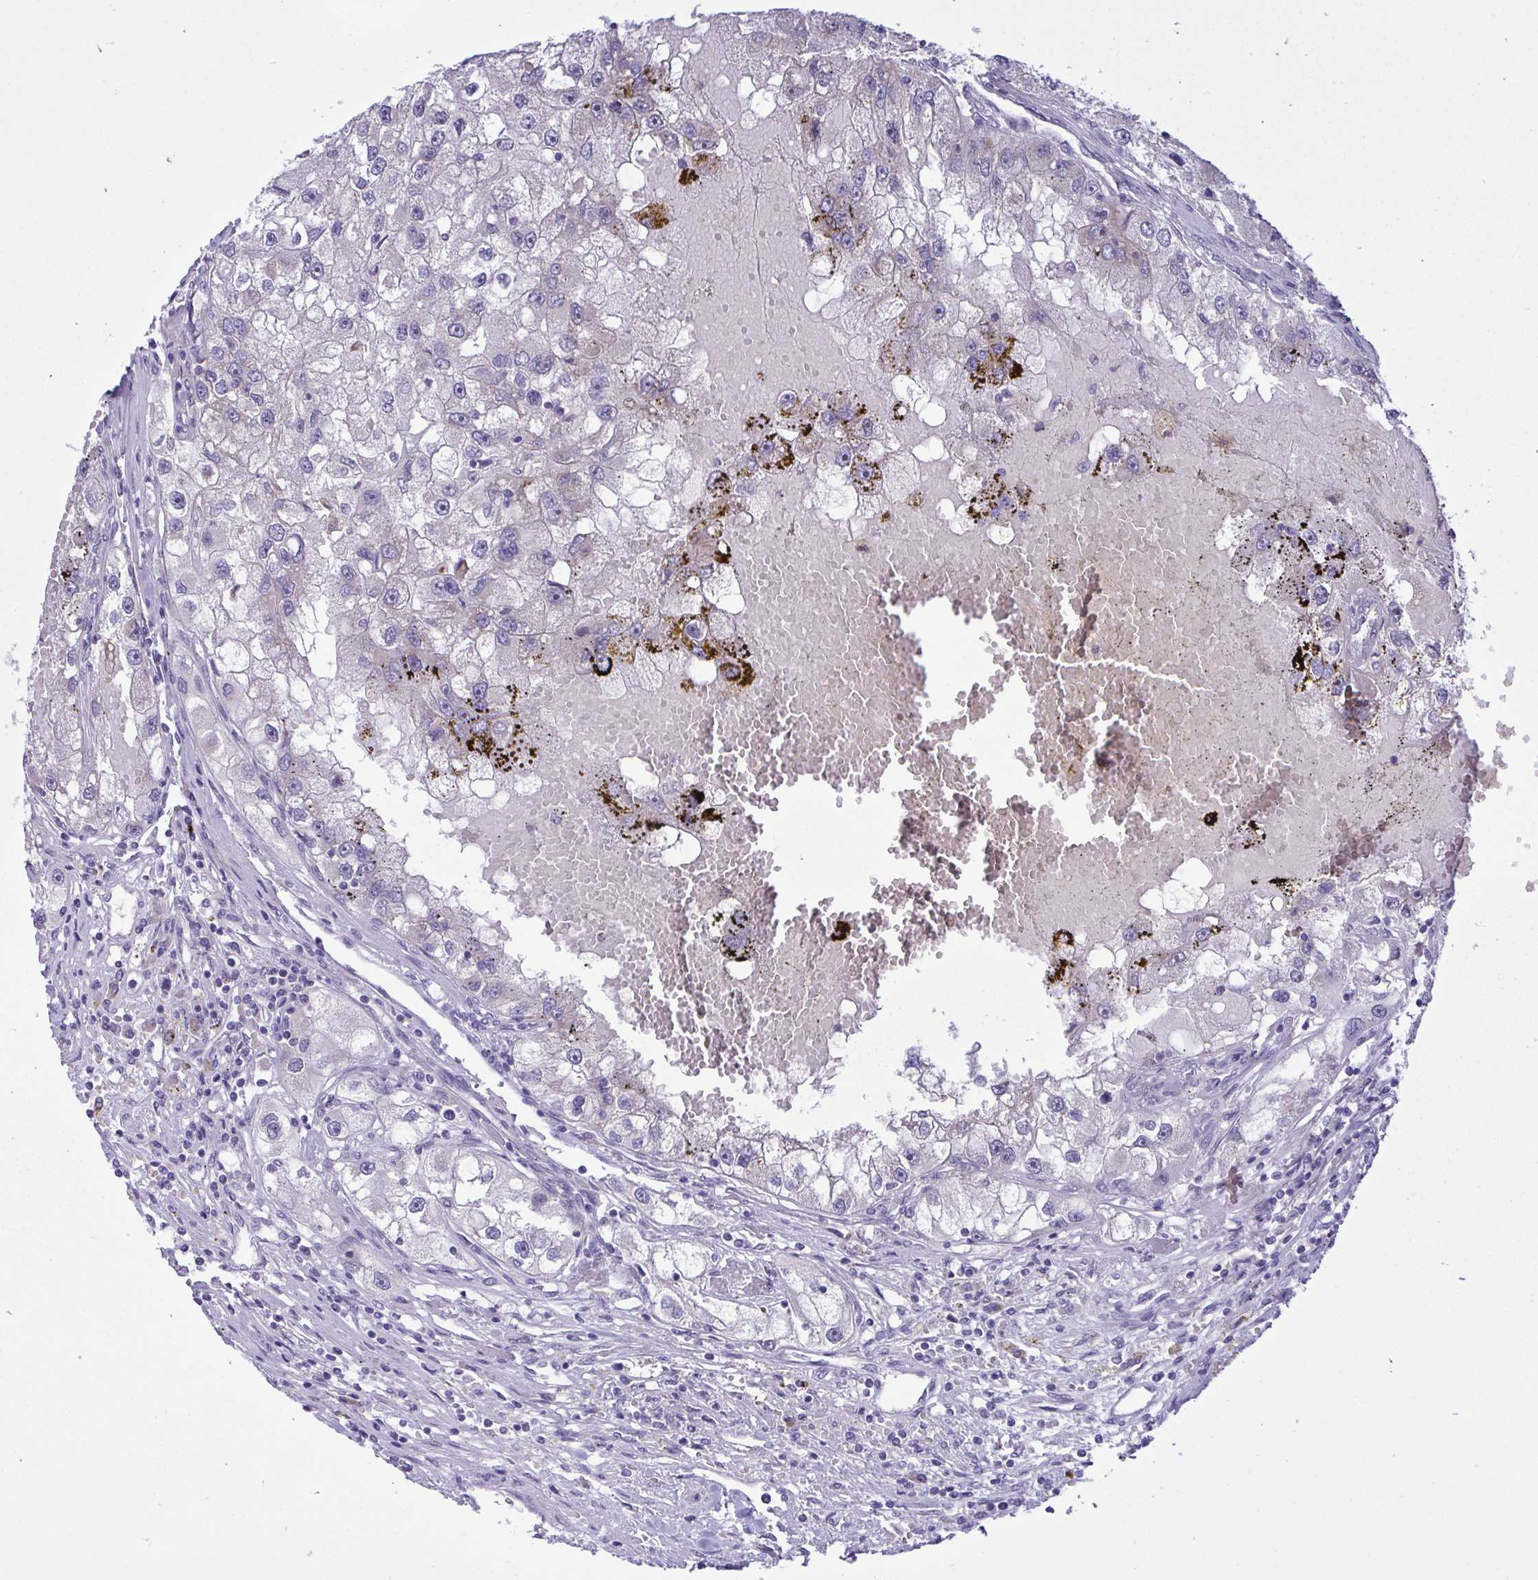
{"staining": {"intensity": "negative", "quantity": "none", "location": "none"}, "tissue": "renal cancer", "cell_type": "Tumor cells", "image_type": "cancer", "snomed": [{"axis": "morphology", "description": "Adenocarcinoma, NOS"}, {"axis": "topography", "description": "Kidney"}], "caption": "The immunohistochemistry (IHC) image has no significant positivity in tumor cells of renal adenocarcinoma tissue. (DAB immunohistochemistry (IHC) with hematoxylin counter stain).", "gene": "HMBOX1", "patient": {"sex": "male", "age": 63}}